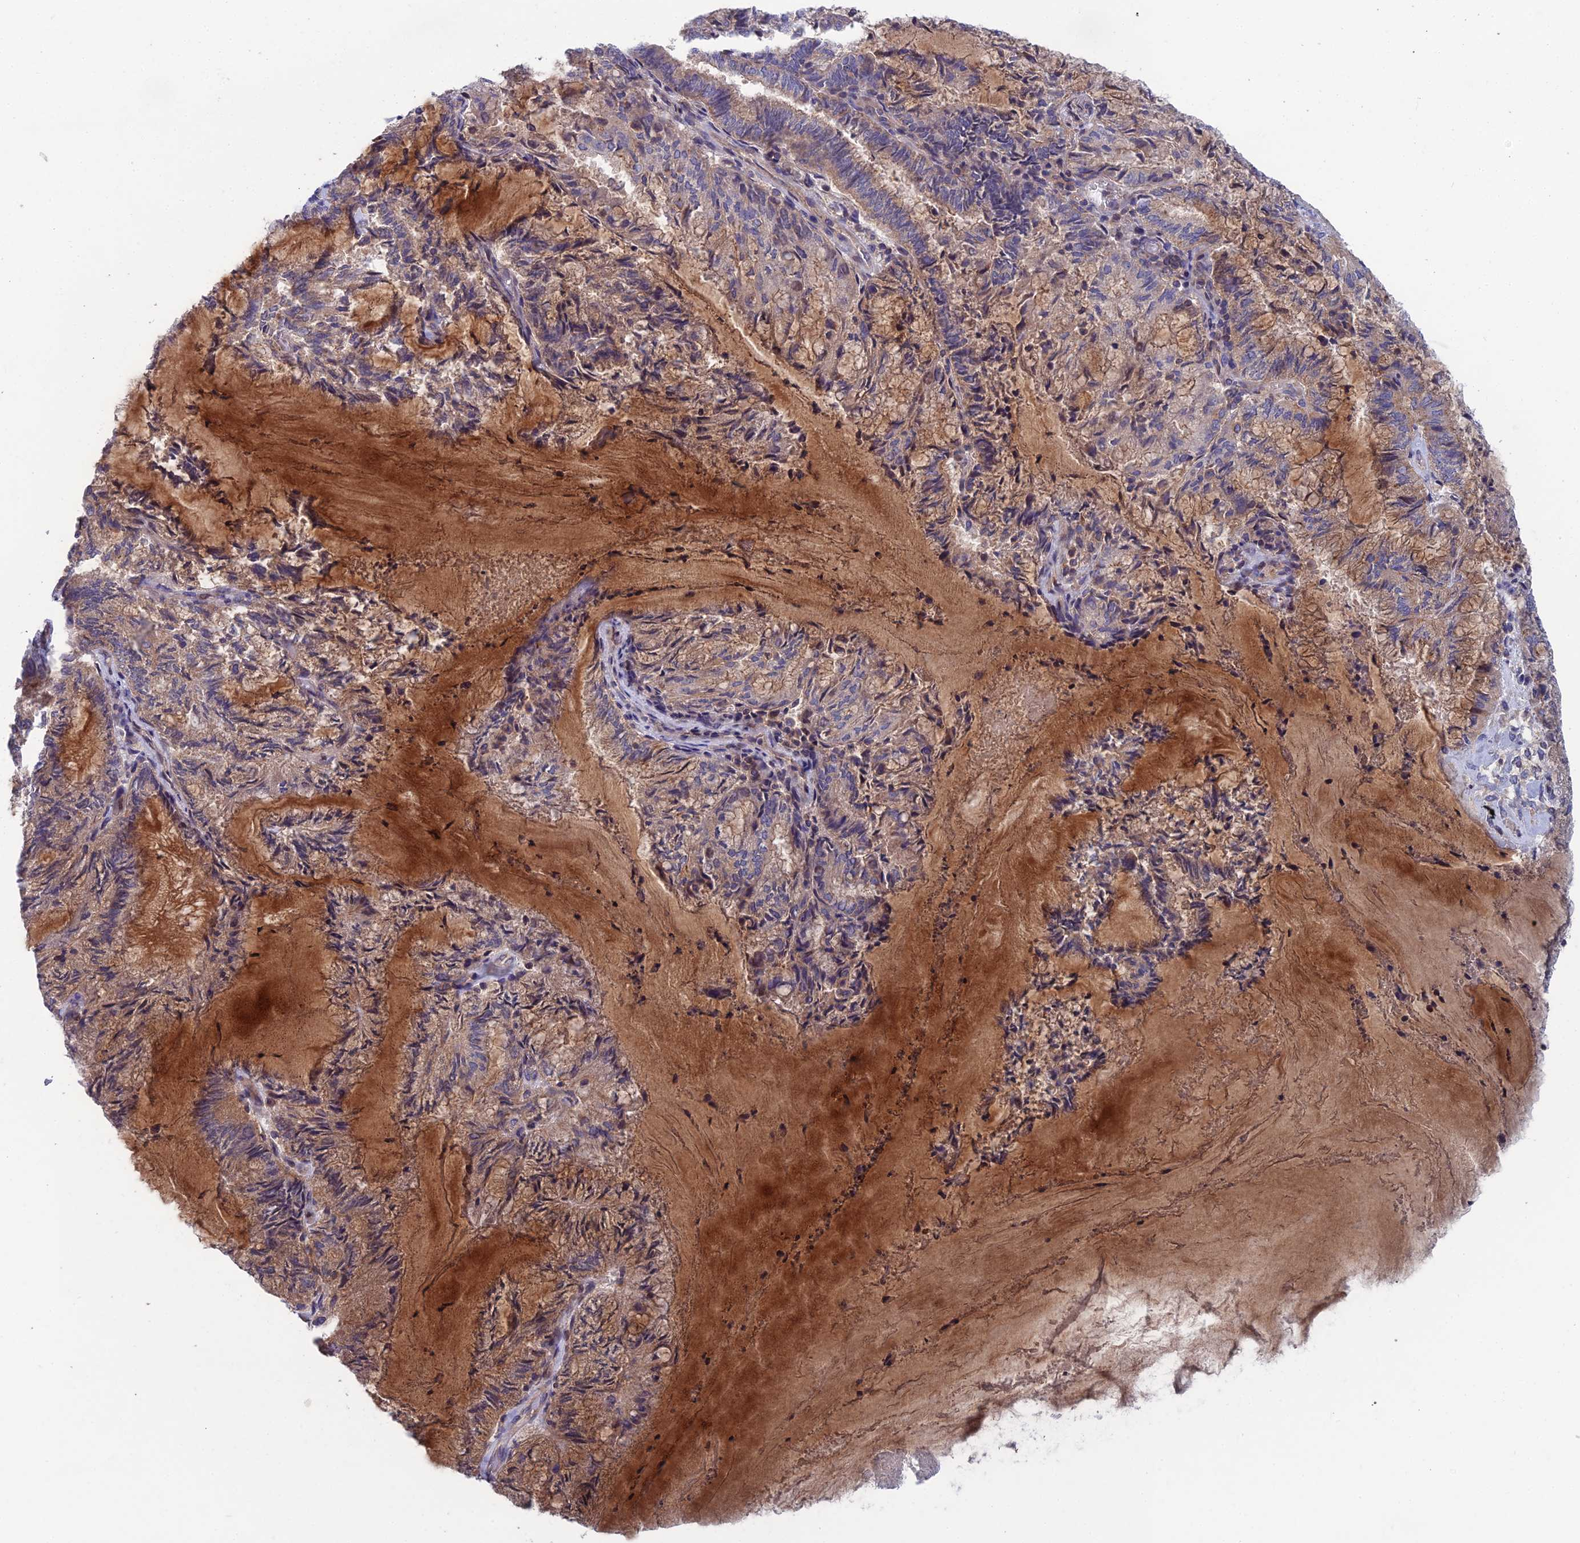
{"staining": {"intensity": "weak", "quantity": "25%-75%", "location": "cytoplasmic/membranous"}, "tissue": "endometrial cancer", "cell_type": "Tumor cells", "image_type": "cancer", "snomed": [{"axis": "morphology", "description": "Adenocarcinoma, NOS"}, {"axis": "topography", "description": "Endometrium"}], "caption": "Human endometrial cancer (adenocarcinoma) stained with a protein marker displays weak staining in tumor cells.", "gene": "USP37", "patient": {"sex": "female", "age": 80}}